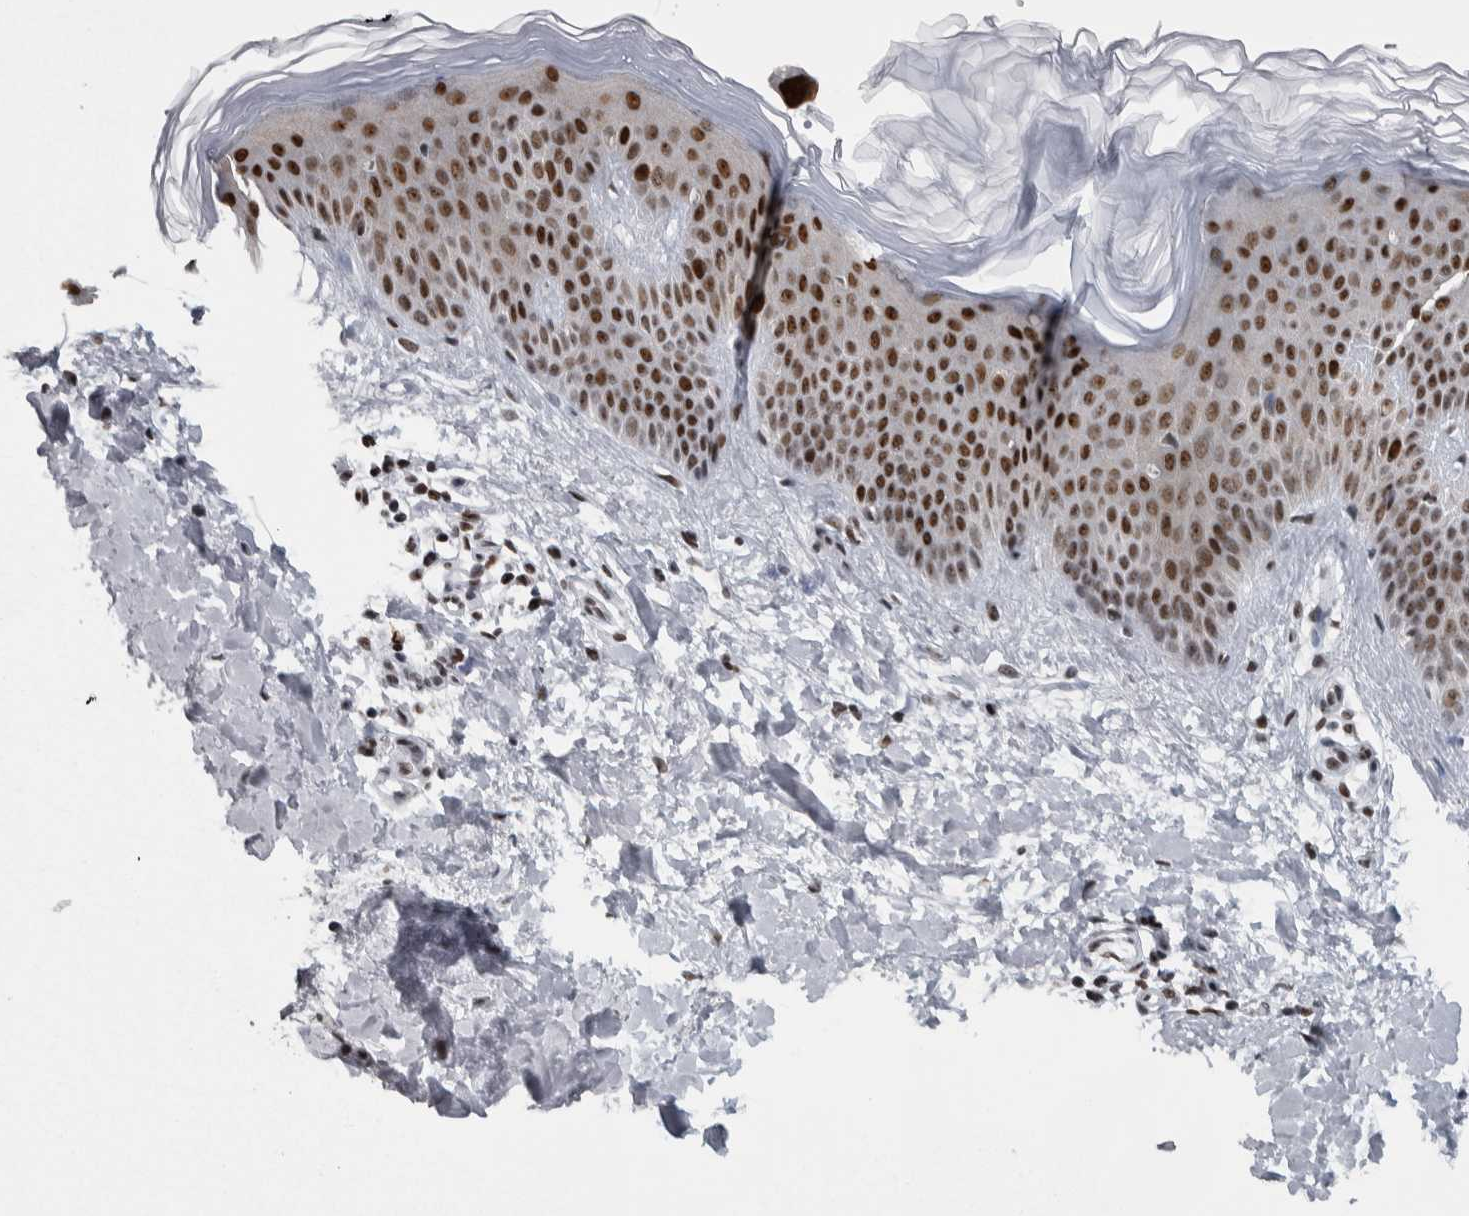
{"staining": {"intensity": "moderate", "quantity": ">75%", "location": "nuclear"}, "tissue": "skin", "cell_type": "Fibroblasts", "image_type": "normal", "snomed": [{"axis": "morphology", "description": "Normal tissue, NOS"}, {"axis": "morphology", "description": "Malignant melanoma, Metastatic site"}, {"axis": "topography", "description": "Skin"}], "caption": "This histopathology image displays immunohistochemistry (IHC) staining of unremarkable human skin, with medium moderate nuclear staining in about >75% of fibroblasts.", "gene": "TOP2B", "patient": {"sex": "male", "age": 41}}